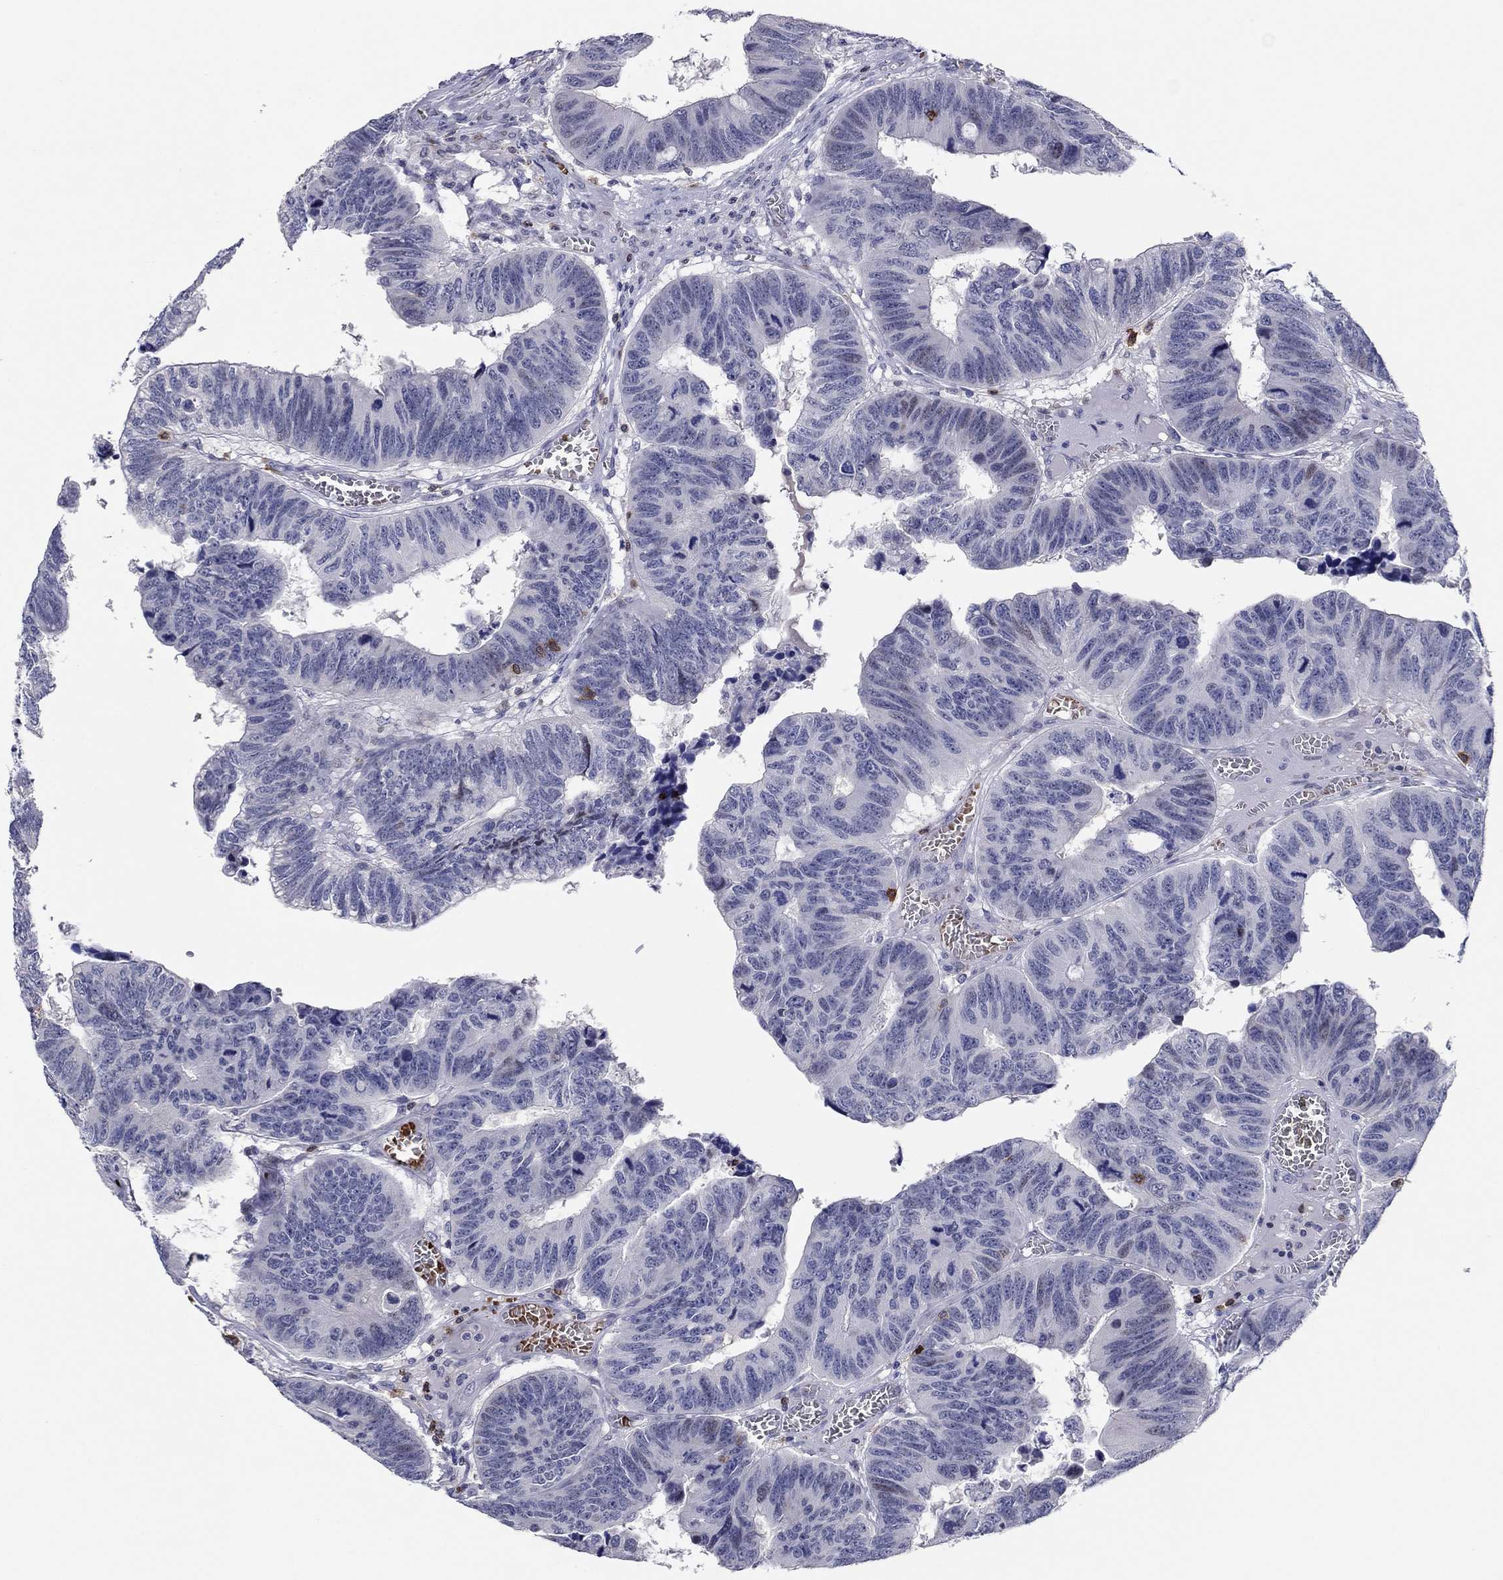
{"staining": {"intensity": "negative", "quantity": "none", "location": "none"}, "tissue": "colorectal cancer", "cell_type": "Tumor cells", "image_type": "cancer", "snomed": [{"axis": "morphology", "description": "Adenocarcinoma, NOS"}, {"axis": "topography", "description": "Appendix"}, {"axis": "topography", "description": "Colon"}, {"axis": "topography", "description": "Cecum"}, {"axis": "topography", "description": "Colon asc"}], "caption": "Tumor cells are negative for brown protein staining in colorectal cancer (adenocarcinoma).", "gene": "ITGAE", "patient": {"sex": "female", "age": 85}}